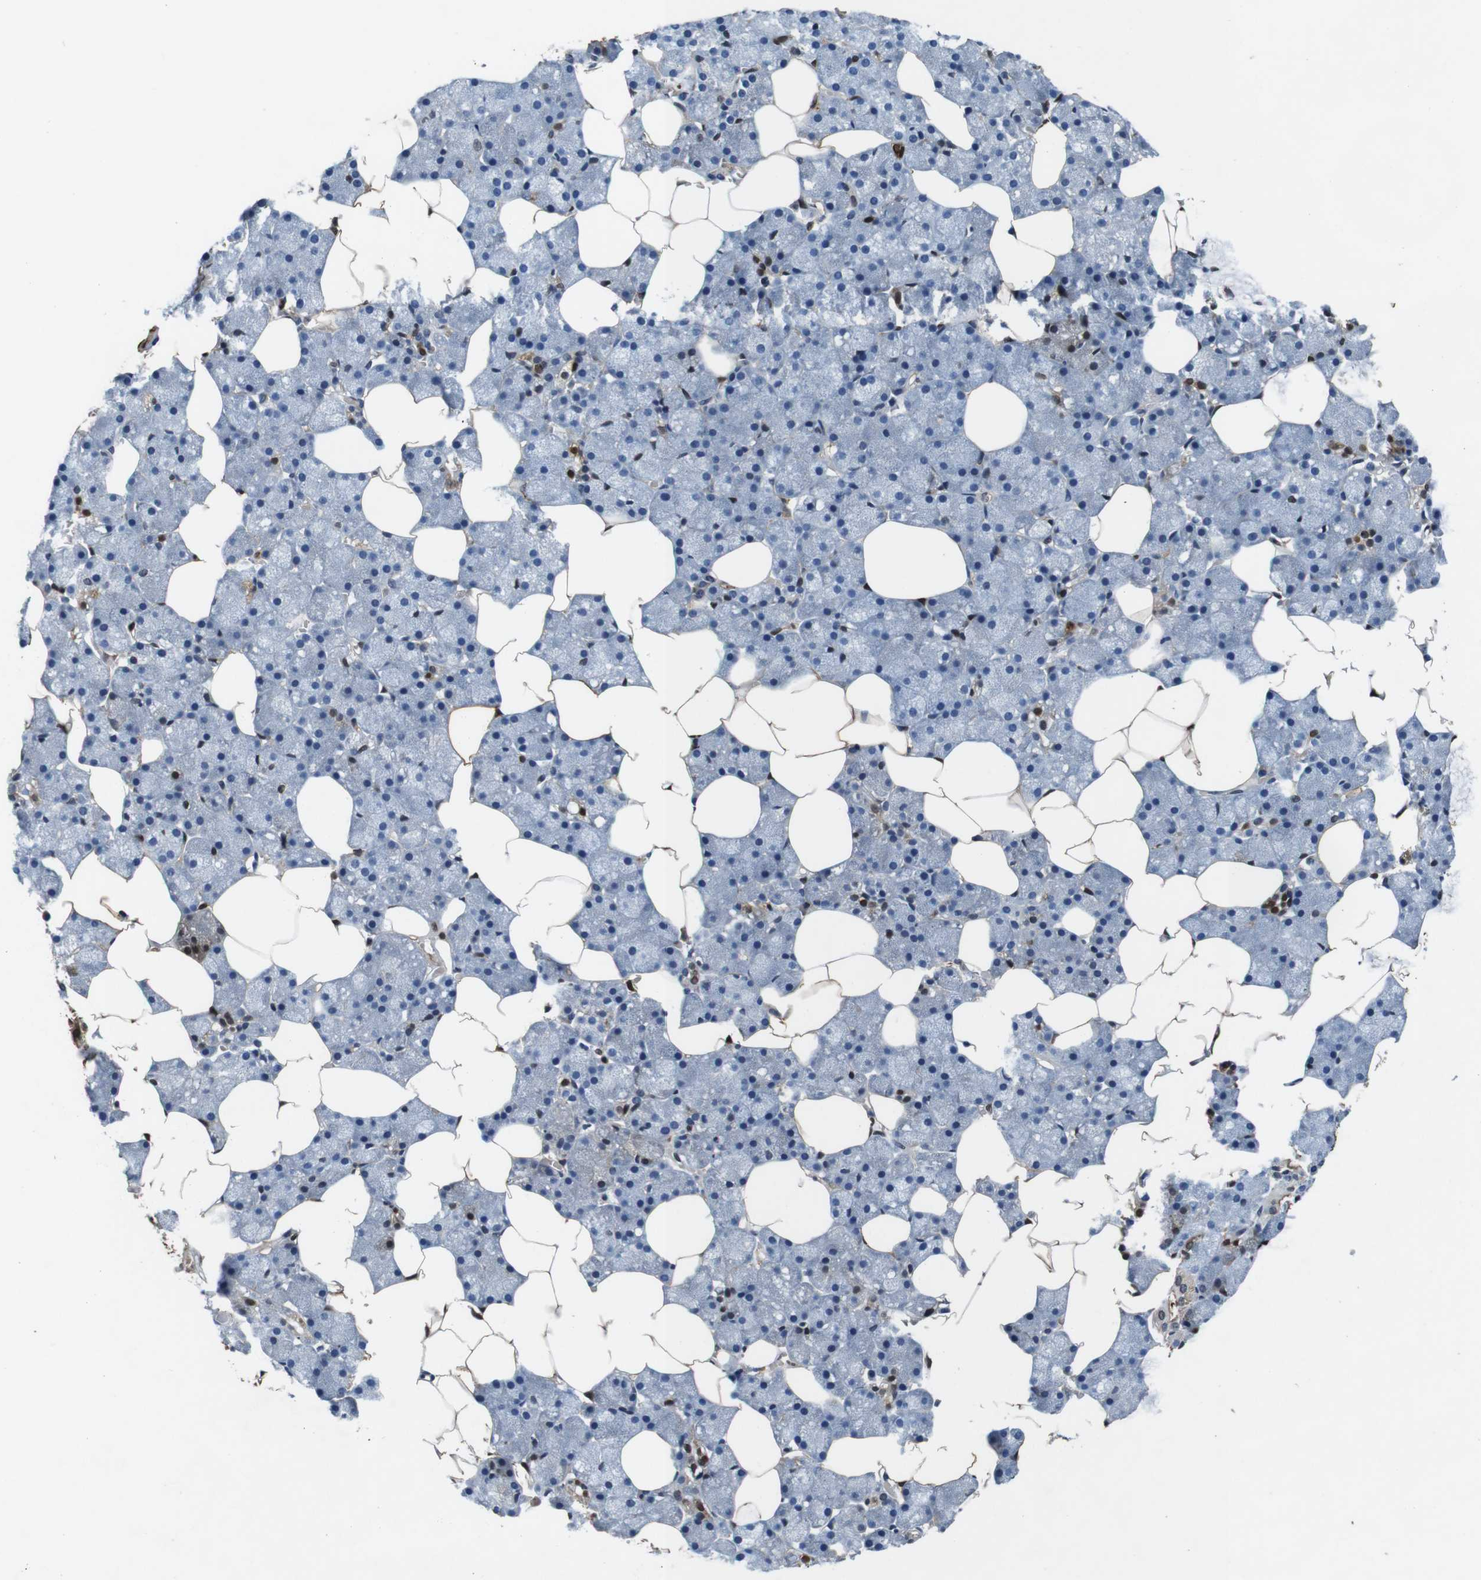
{"staining": {"intensity": "strong", "quantity": "<25%", "location": "cytoplasmic/membranous,nuclear"}, "tissue": "salivary gland", "cell_type": "Glandular cells", "image_type": "normal", "snomed": [{"axis": "morphology", "description": "Normal tissue, NOS"}, {"axis": "topography", "description": "Salivary gland"}], "caption": "Immunohistochemical staining of normal human salivary gland demonstrates strong cytoplasmic/membranous,nuclear protein positivity in approximately <25% of glandular cells.", "gene": "ANXA1", "patient": {"sex": "male", "age": 62}}